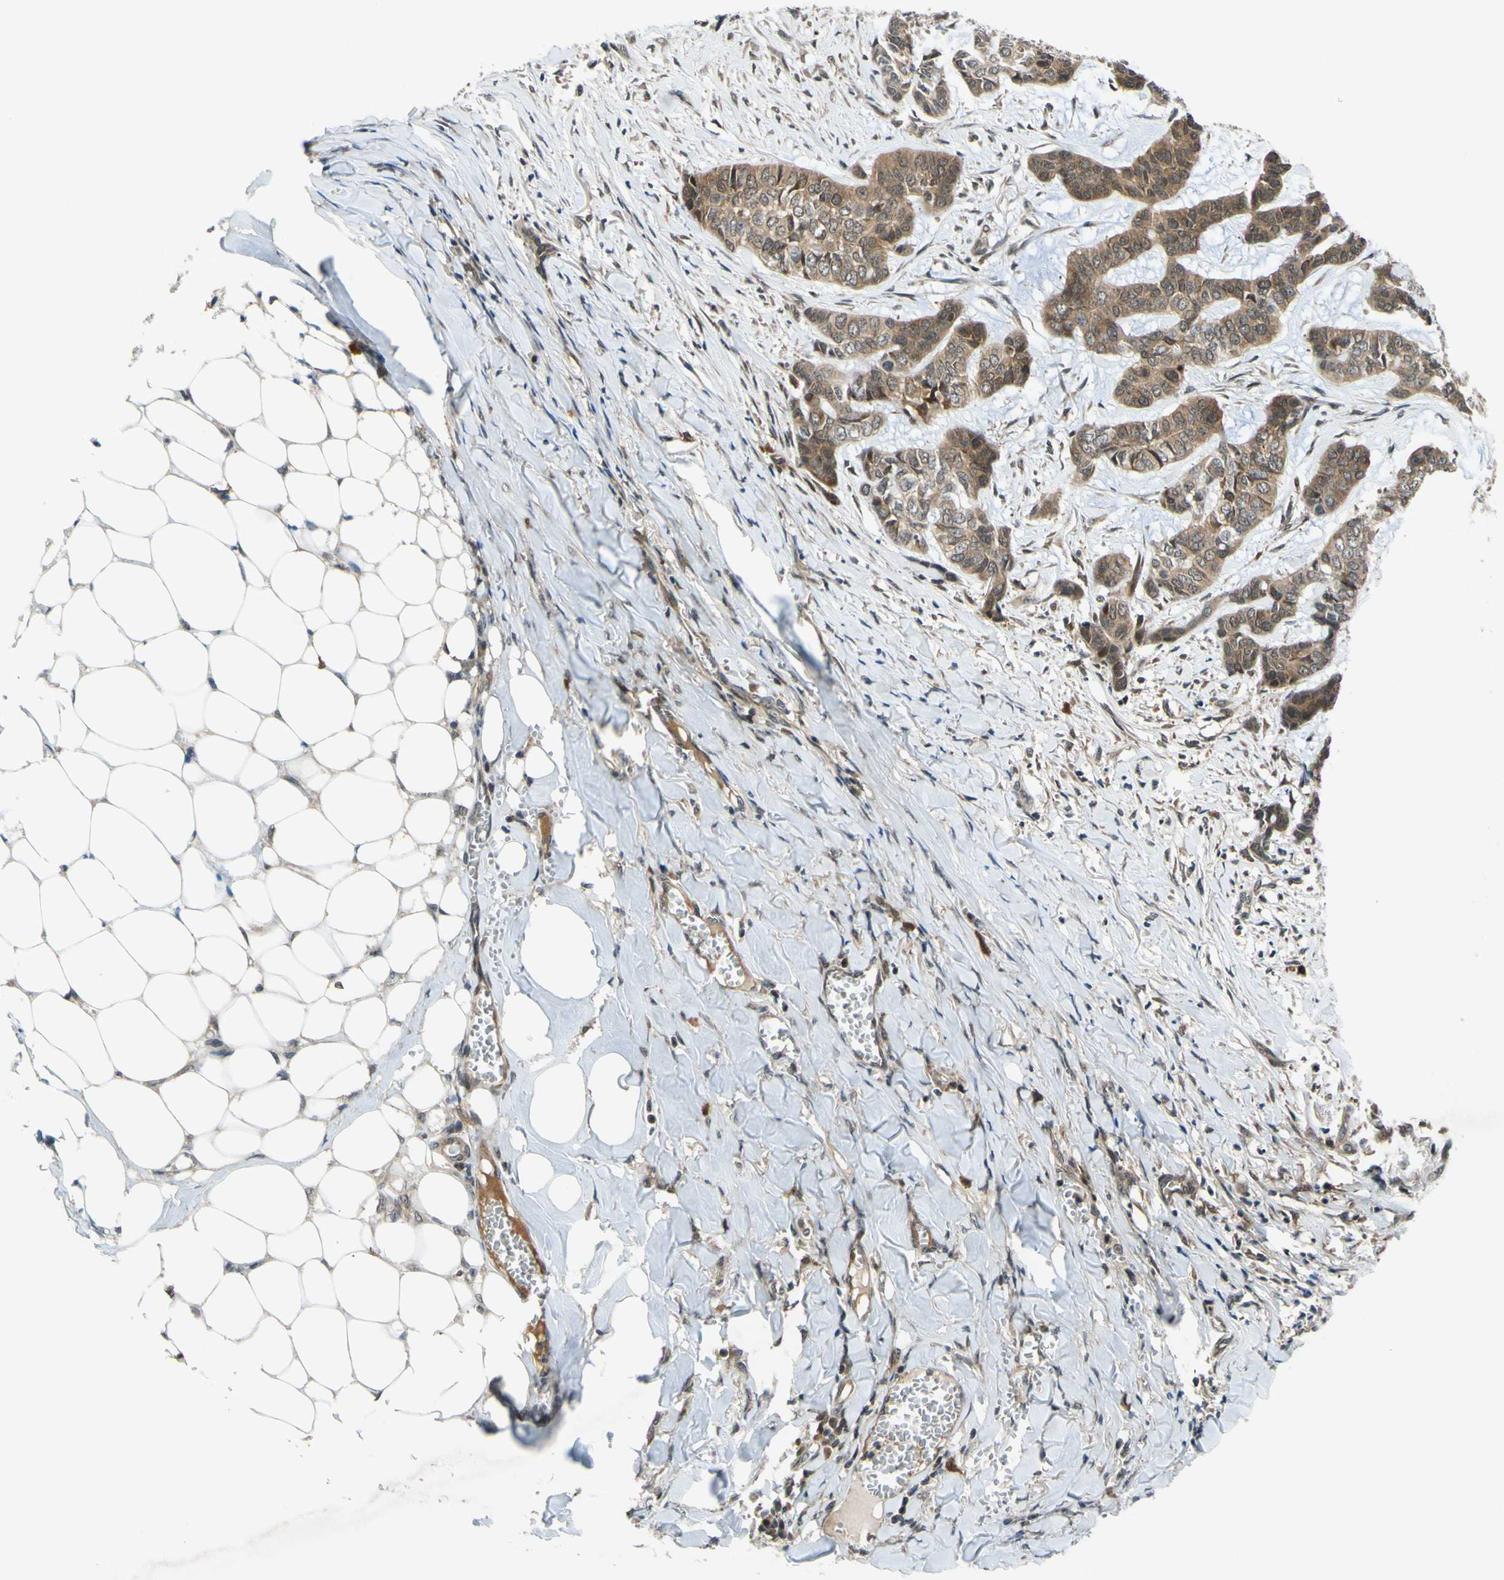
{"staining": {"intensity": "moderate", "quantity": ">75%", "location": "cytoplasmic/membranous"}, "tissue": "skin cancer", "cell_type": "Tumor cells", "image_type": "cancer", "snomed": [{"axis": "morphology", "description": "Basal cell carcinoma"}, {"axis": "topography", "description": "Skin"}], "caption": "There is medium levels of moderate cytoplasmic/membranous expression in tumor cells of skin basal cell carcinoma, as demonstrated by immunohistochemical staining (brown color).", "gene": "ABCC8", "patient": {"sex": "female", "age": 64}}